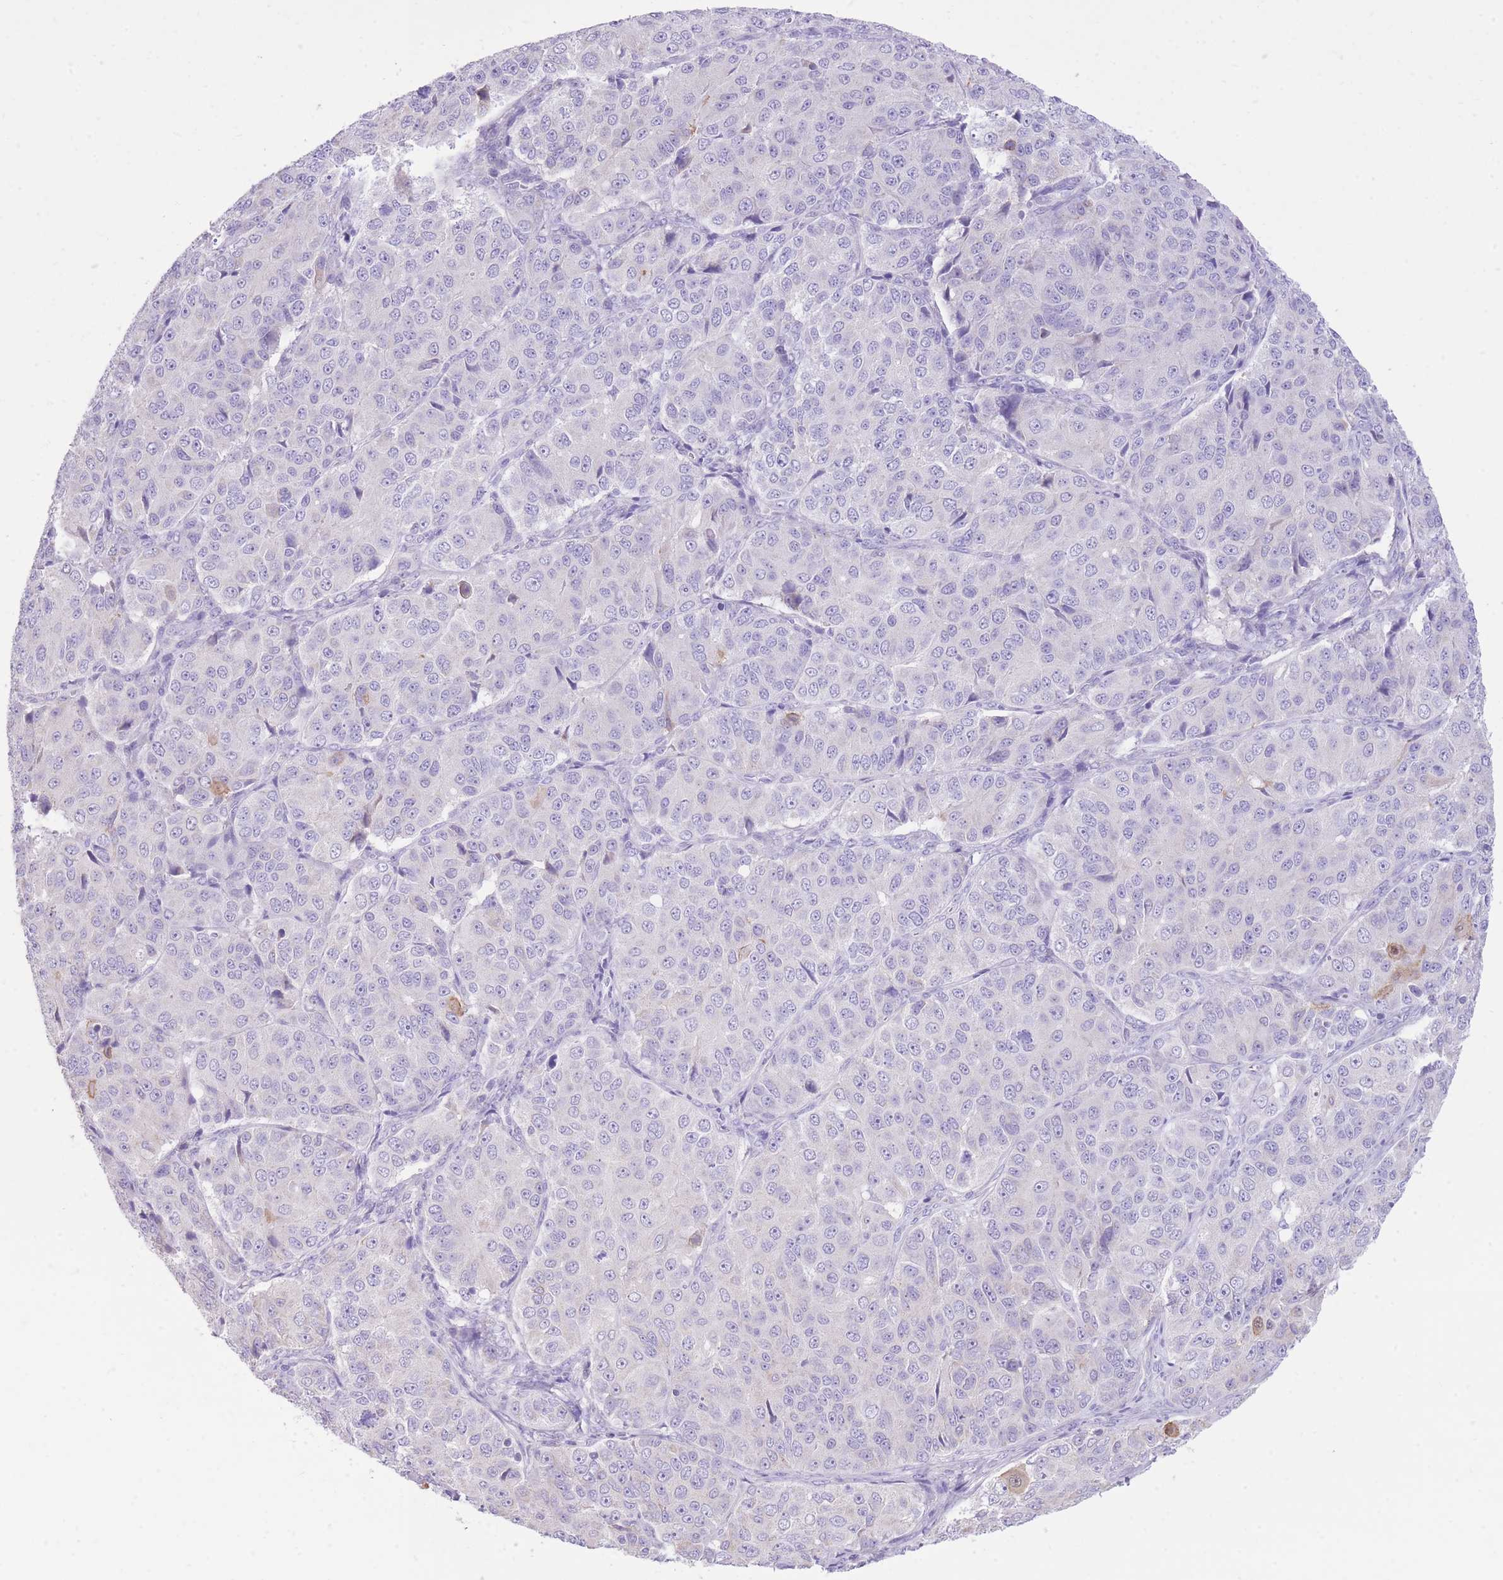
{"staining": {"intensity": "negative", "quantity": "none", "location": "none"}, "tissue": "ovarian cancer", "cell_type": "Tumor cells", "image_type": "cancer", "snomed": [{"axis": "morphology", "description": "Carcinoma, endometroid"}, {"axis": "topography", "description": "Ovary"}], "caption": "The immunohistochemistry (IHC) photomicrograph has no significant staining in tumor cells of ovarian cancer tissue.", "gene": "SLC4A4", "patient": {"sex": "female", "age": 51}}